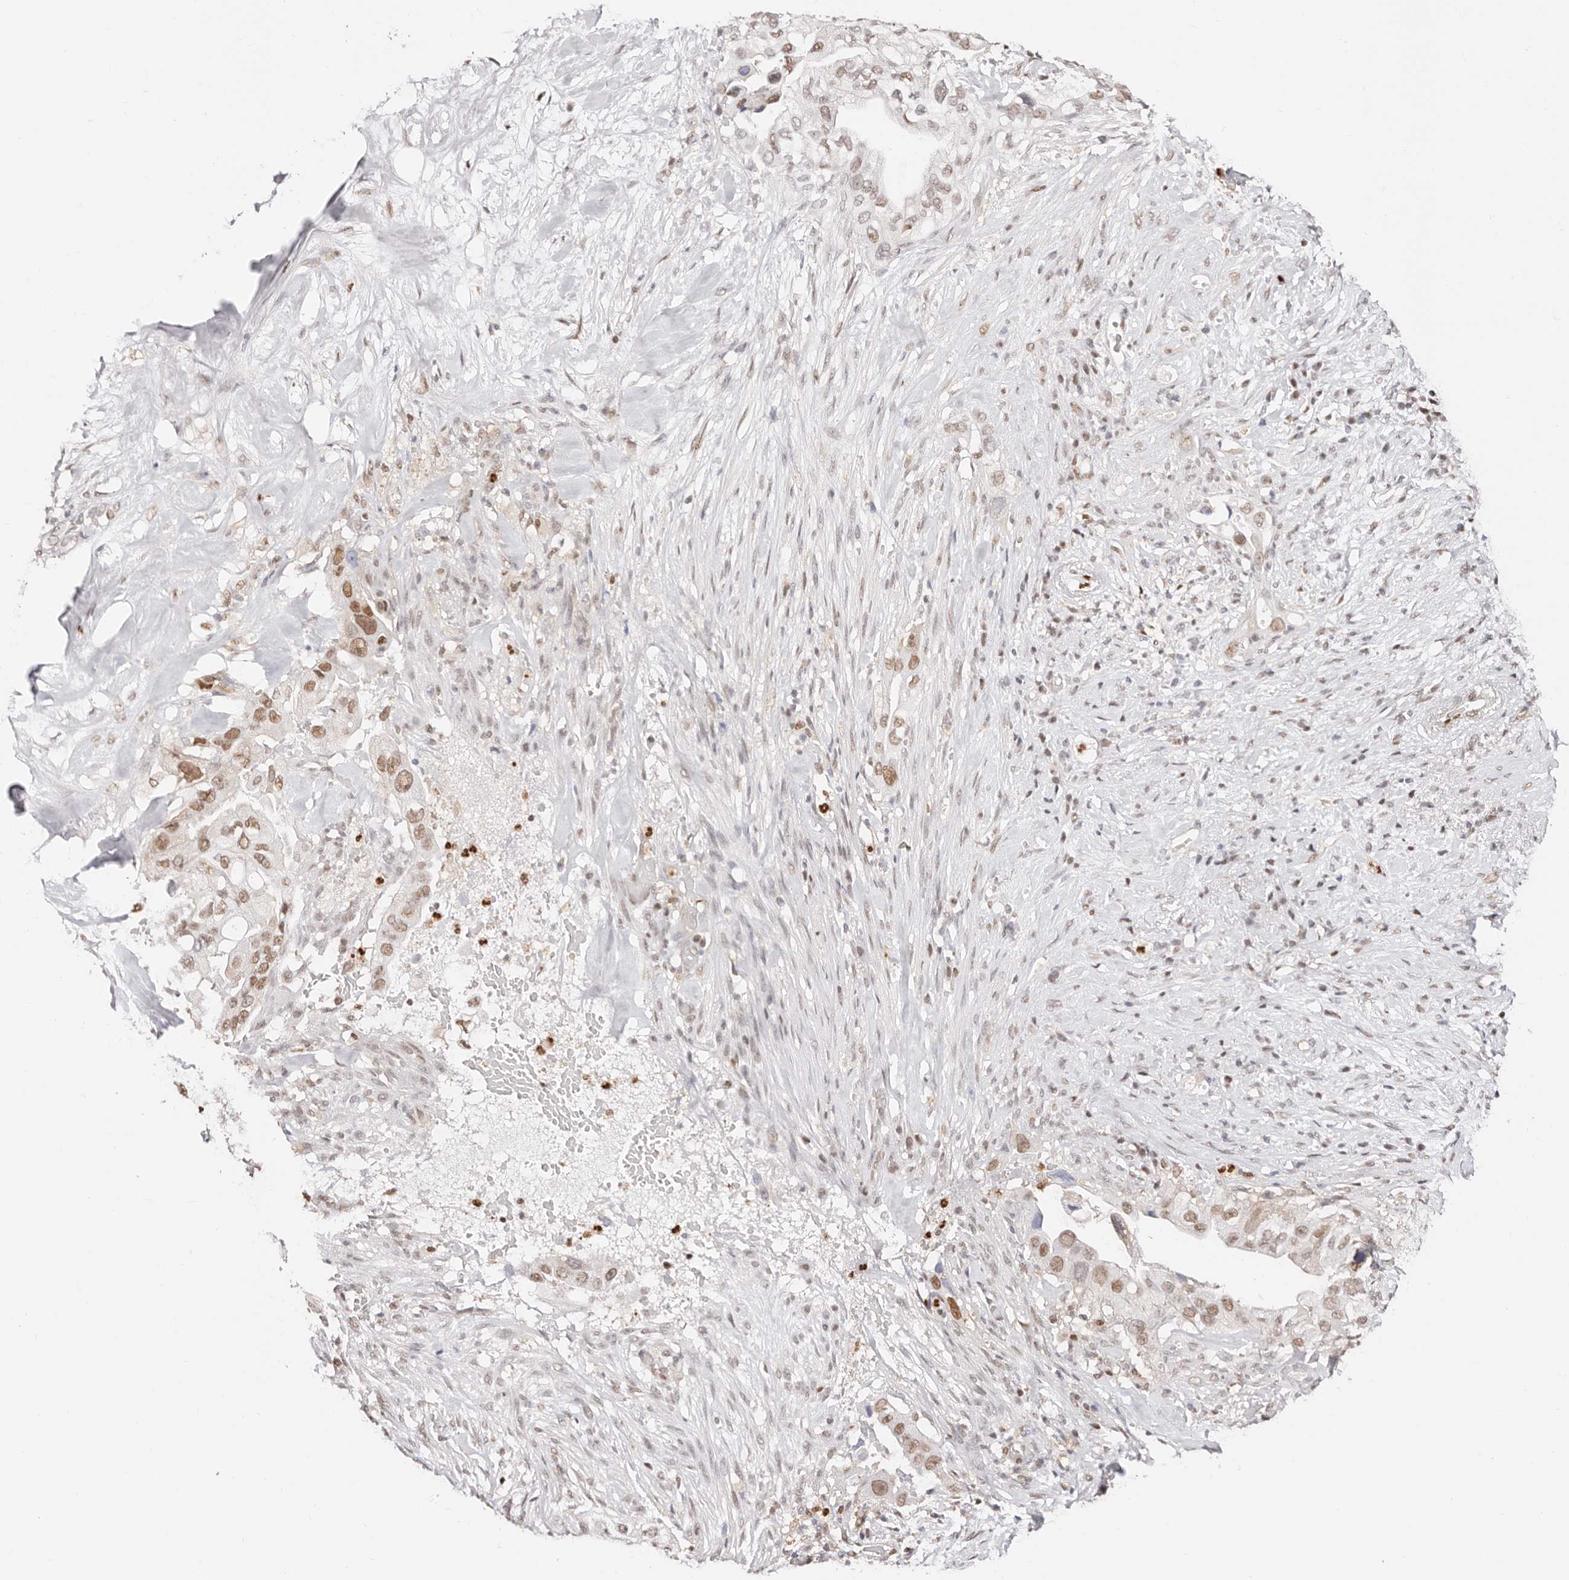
{"staining": {"intensity": "moderate", "quantity": ">75%", "location": "nuclear"}, "tissue": "pancreatic cancer", "cell_type": "Tumor cells", "image_type": "cancer", "snomed": [{"axis": "morphology", "description": "Inflammation, NOS"}, {"axis": "morphology", "description": "Adenocarcinoma, NOS"}, {"axis": "topography", "description": "Pancreas"}], "caption": "Immunohistochemical staining of pancreatic cancer shows moderate nuclear protein positivity in about >75% of tumor cells.", "gene": "TKT", "patient": {"sex": "female", "age": 56}}